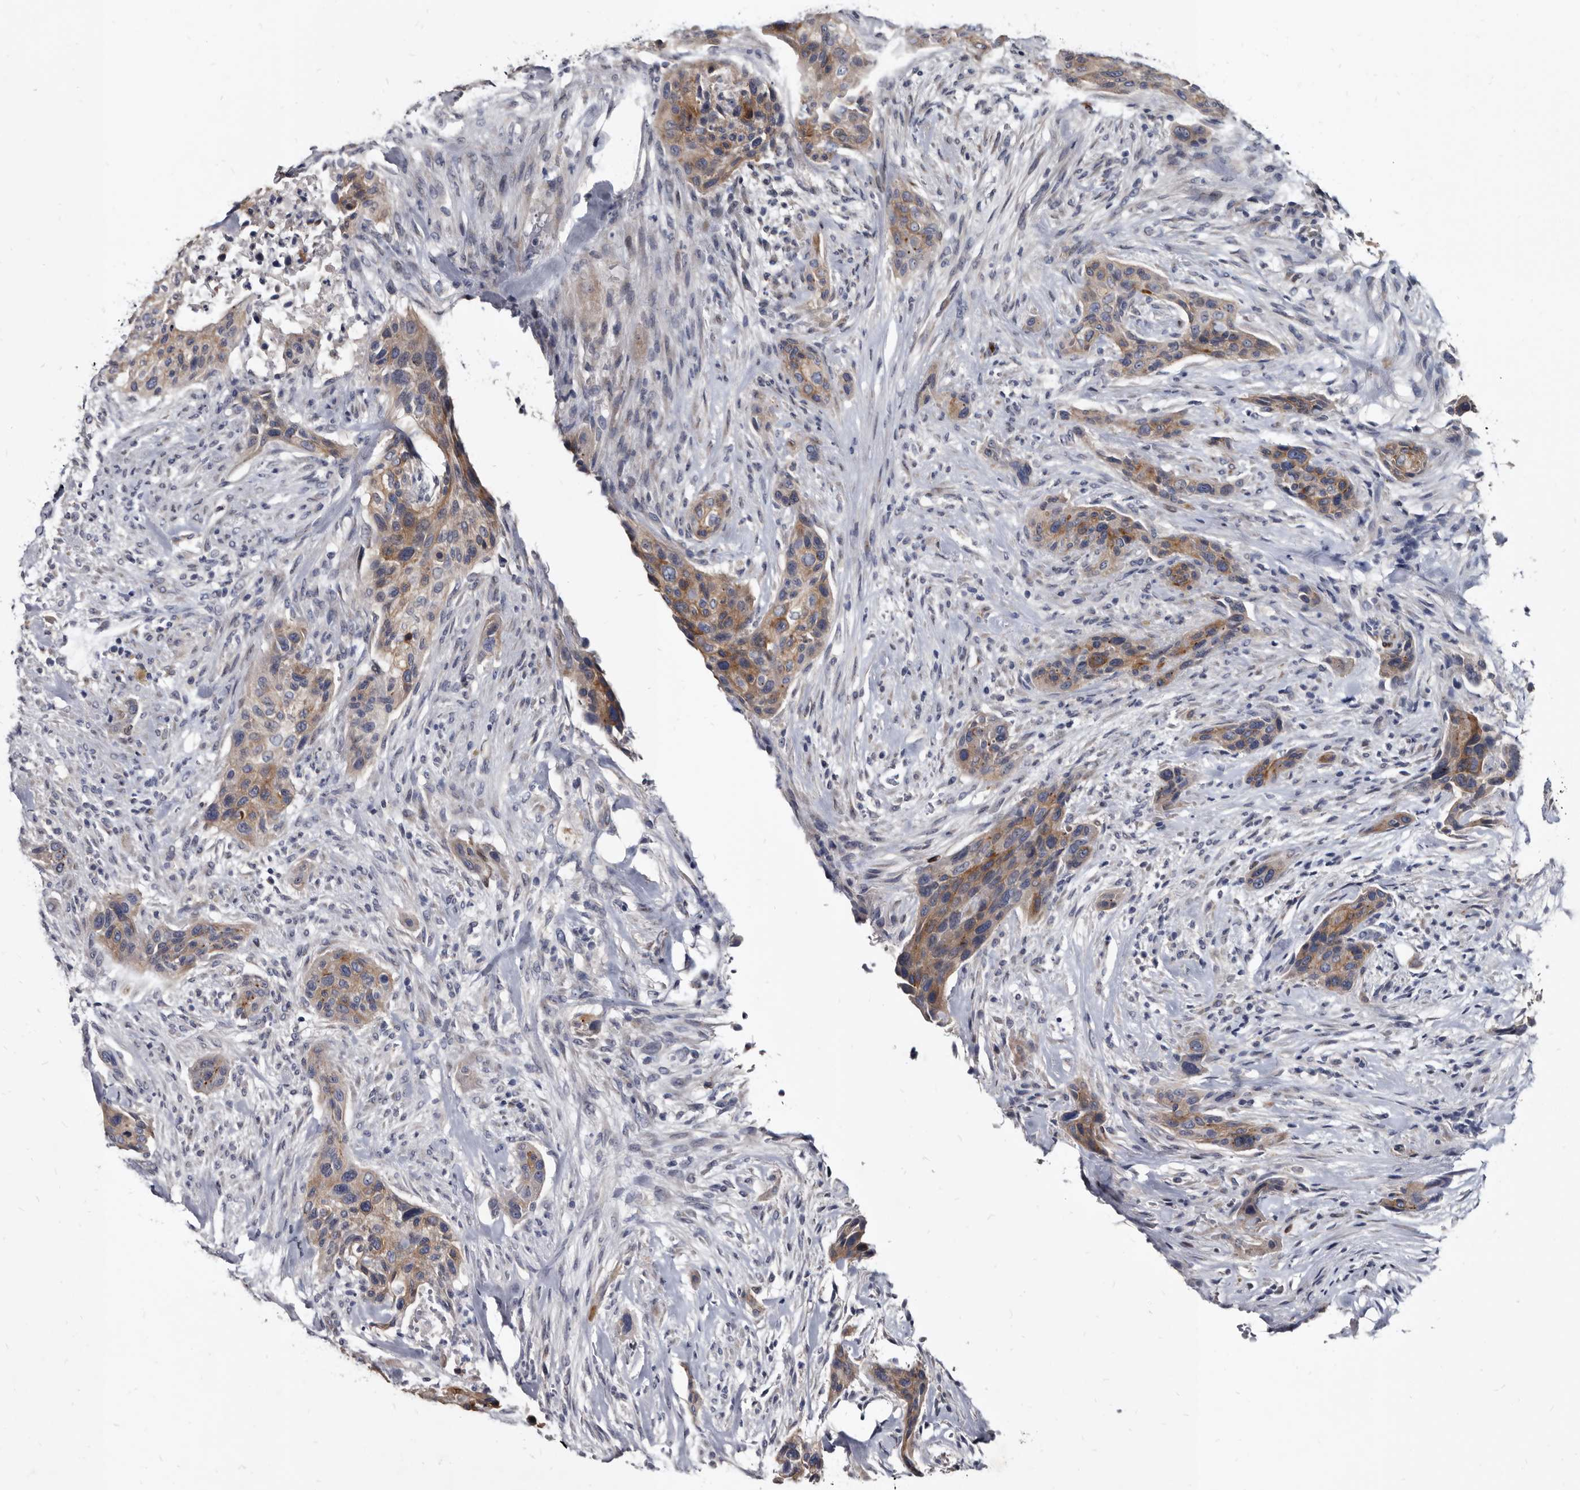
{"staining": {"intensity": "moderate", "quantity": ">75%", "location": "cytoplasmic/membranous"}, "tissue": "urothelial cancer", "cell_type": "Tumor cells", "image_type": "cancer", "snomed": [{"axis": "morphology", "description": "Urothelial carcinoma, High grade"}, {"axis": "topography", "description": "Urinary bladder"}], "caption": "Protein positivity by immunohistochemistry shows moderate cytoplasmic/membranous positivity in approximately >75% of tumor cells in urothelial carcinoma (high-grade).", "gene": "PRSS8", "patient": {"sex": "male", "age": 35}}